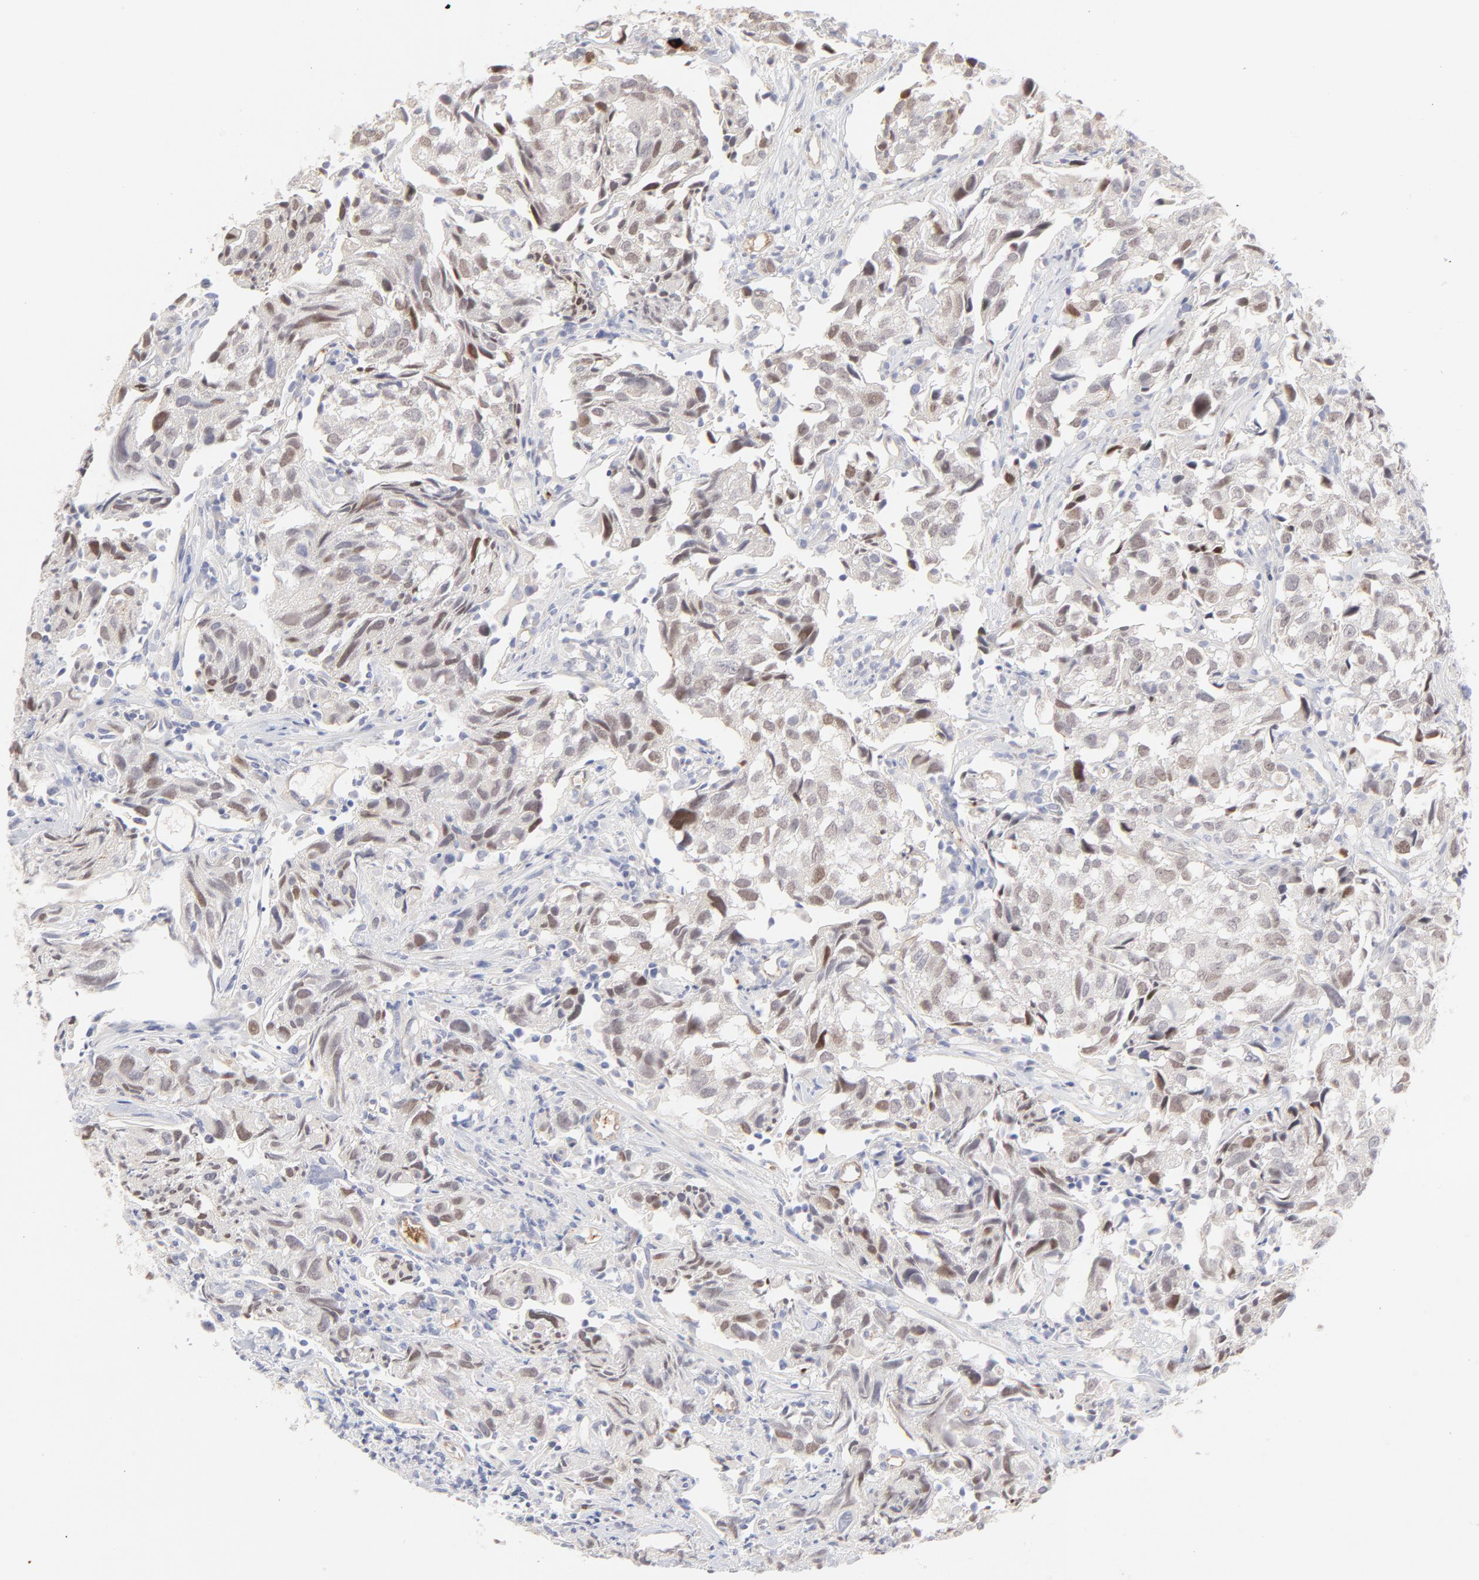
{"staining": {"intensity": "moderate", "quantity": "25%-75%", "location": "nuclear"}, "tissue": "urothelial cancer", "cell_type": "Tumor cells", "image_type": "cancer", "snomed": [{"axis": "morphology", "description": "Urothelial carcinoma, High grade"}, {"axis": "topography", "description": "Urinary bladder"}], "caption": "IHC histopathology image of neoplastic tissue: human urothelial carcinoma (high-grade) stained using immunohistochemistry demonstrates medium levels of moderate protein expression localized specifically in the nuclear of tumor cells, appearing as a nuclear brown color.", "gene": "ELF3", "patient": {"sex": "female", "age": 75}}